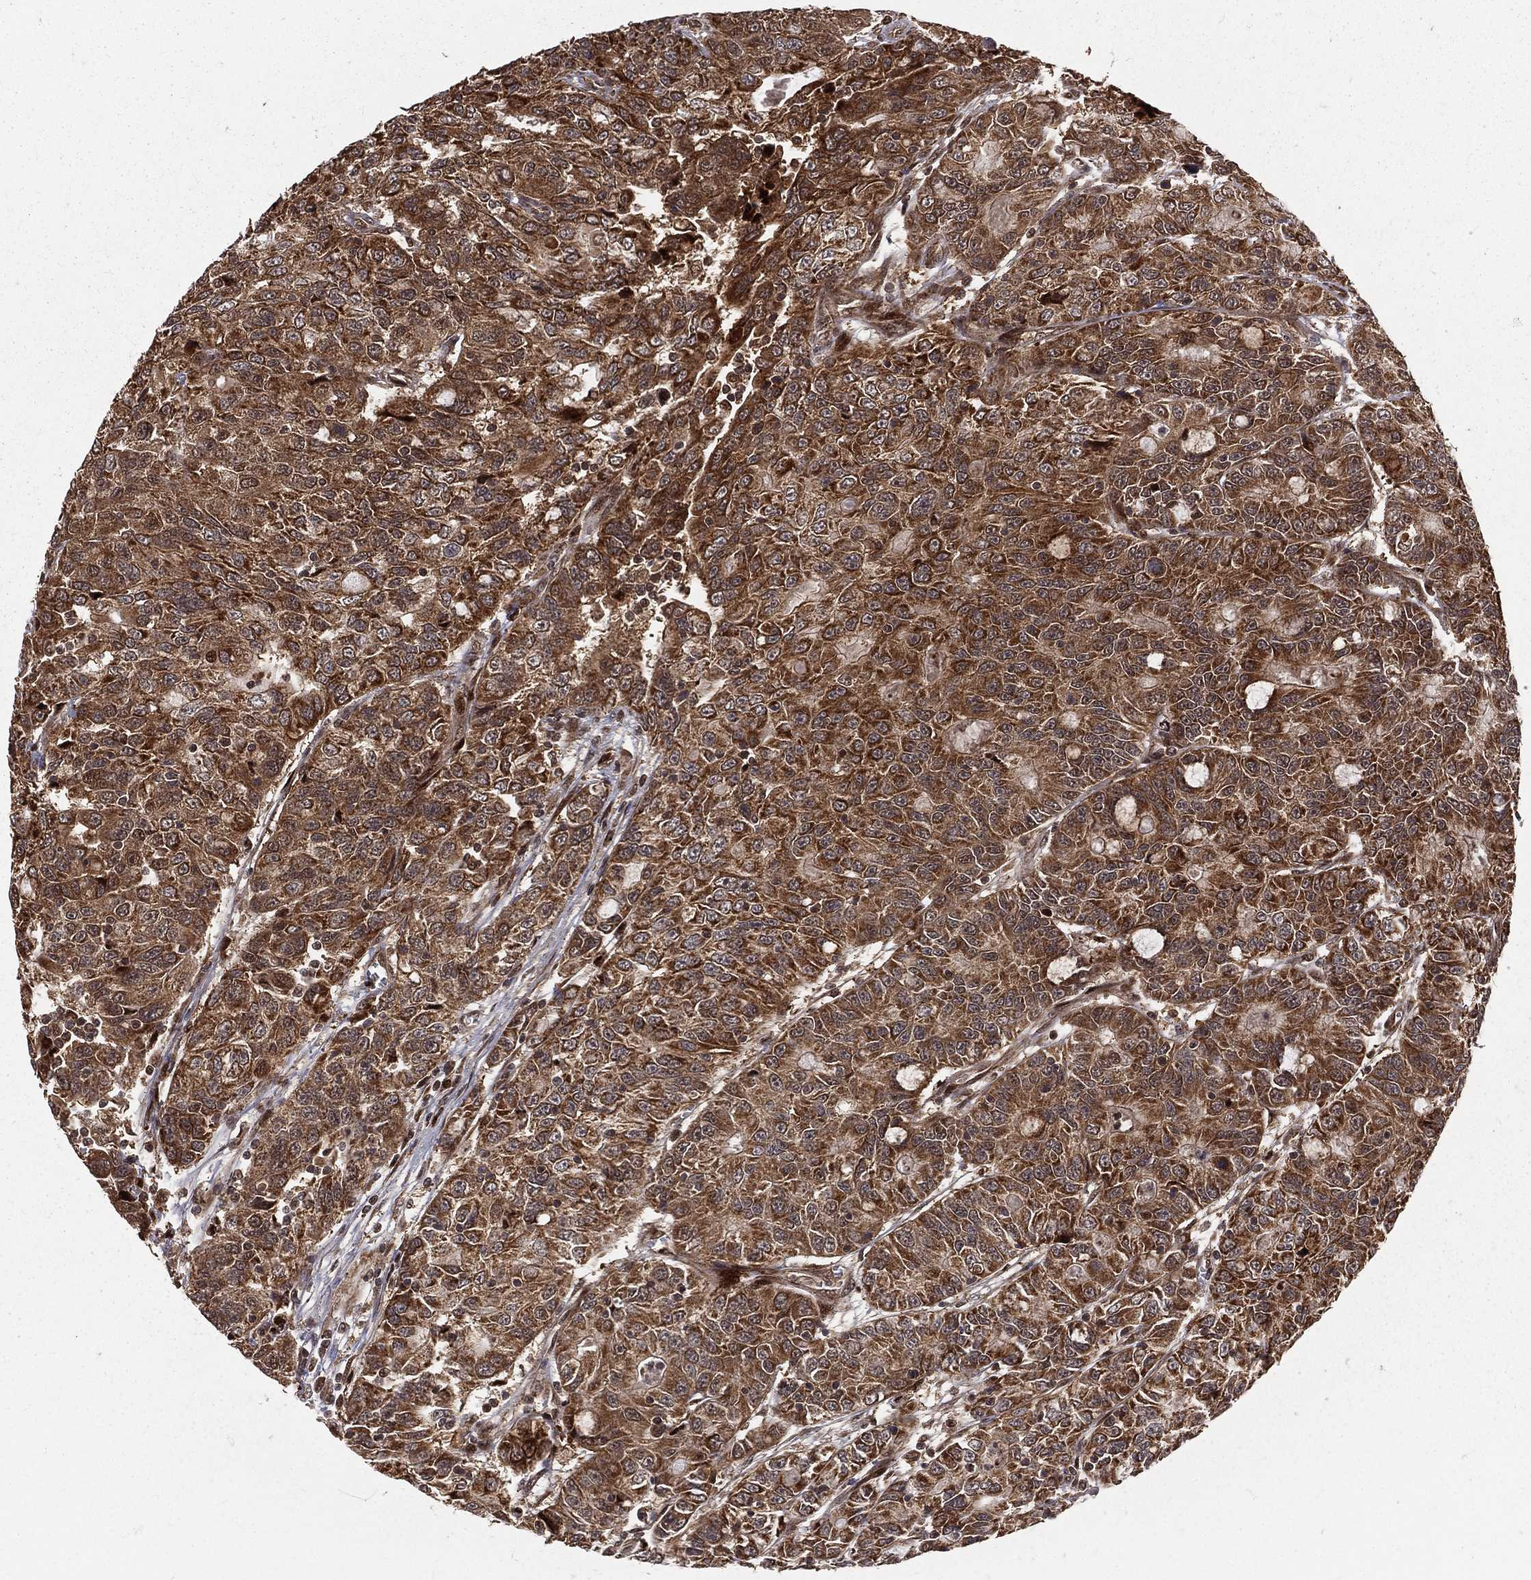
{"staining": {"intensity": "strong", "quantity": ">75%", "location": "cytoplasmic/membranous"}, "tissue": "urothelial cancer", "cell_type": "Tumor cells", "image_type": "cancer", "snomed": [{"axis": "morphology", "description": "Urothelial carcinoma, NOS"}, {"axis": "morphology", "description": "Urothelial carcinoma, High grade"}, {"axis": "topography", "description": "Urinary bladder"}], "caption": "DAB (3,3'-diaminobenzidine) immunohistochemical staining of urothelial cancer reveals strong cytoplasmic/membranous protein staining in approximately >75% of tumor cells.", "gene": "MDM2", "patient": {"sex": "female", "age": 73}}